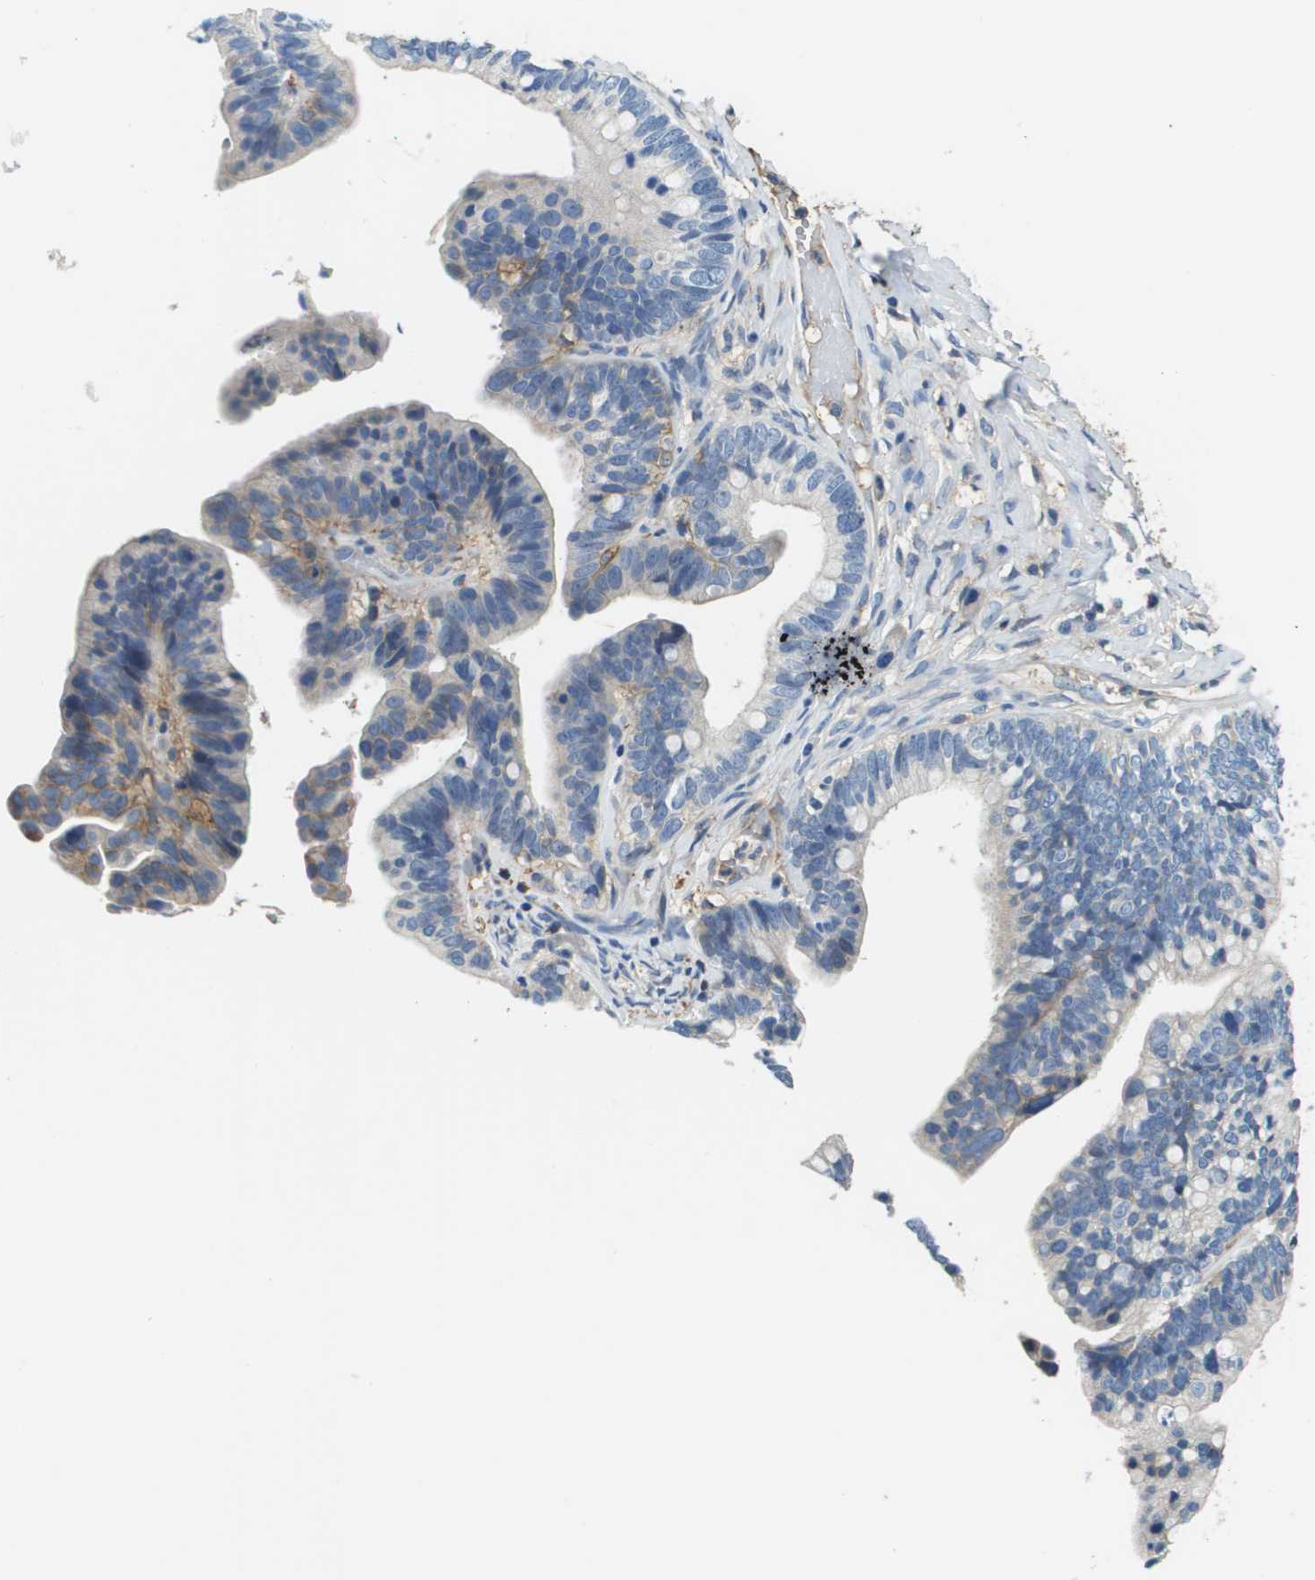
{"staining": {"intensity": "weak", "quantity": "<25%", "location": "cytoplasmic/membranous"}, "tissue": "ovarian cancer", "cell_type": "Tumor cells", "image_type": "cancer", "snomed": [{"axis": "morphology", "description": "Cystadenocarcinoma, serous, NOS"}, {"axis": "topography", "description": "Ovary"}], "caption": "Immunohistochemistry of human ovarian cancer exhibits no expression in tumor cells.", "gene": "SLC16A3", "patient": {"sex": "female", "age": 56}}